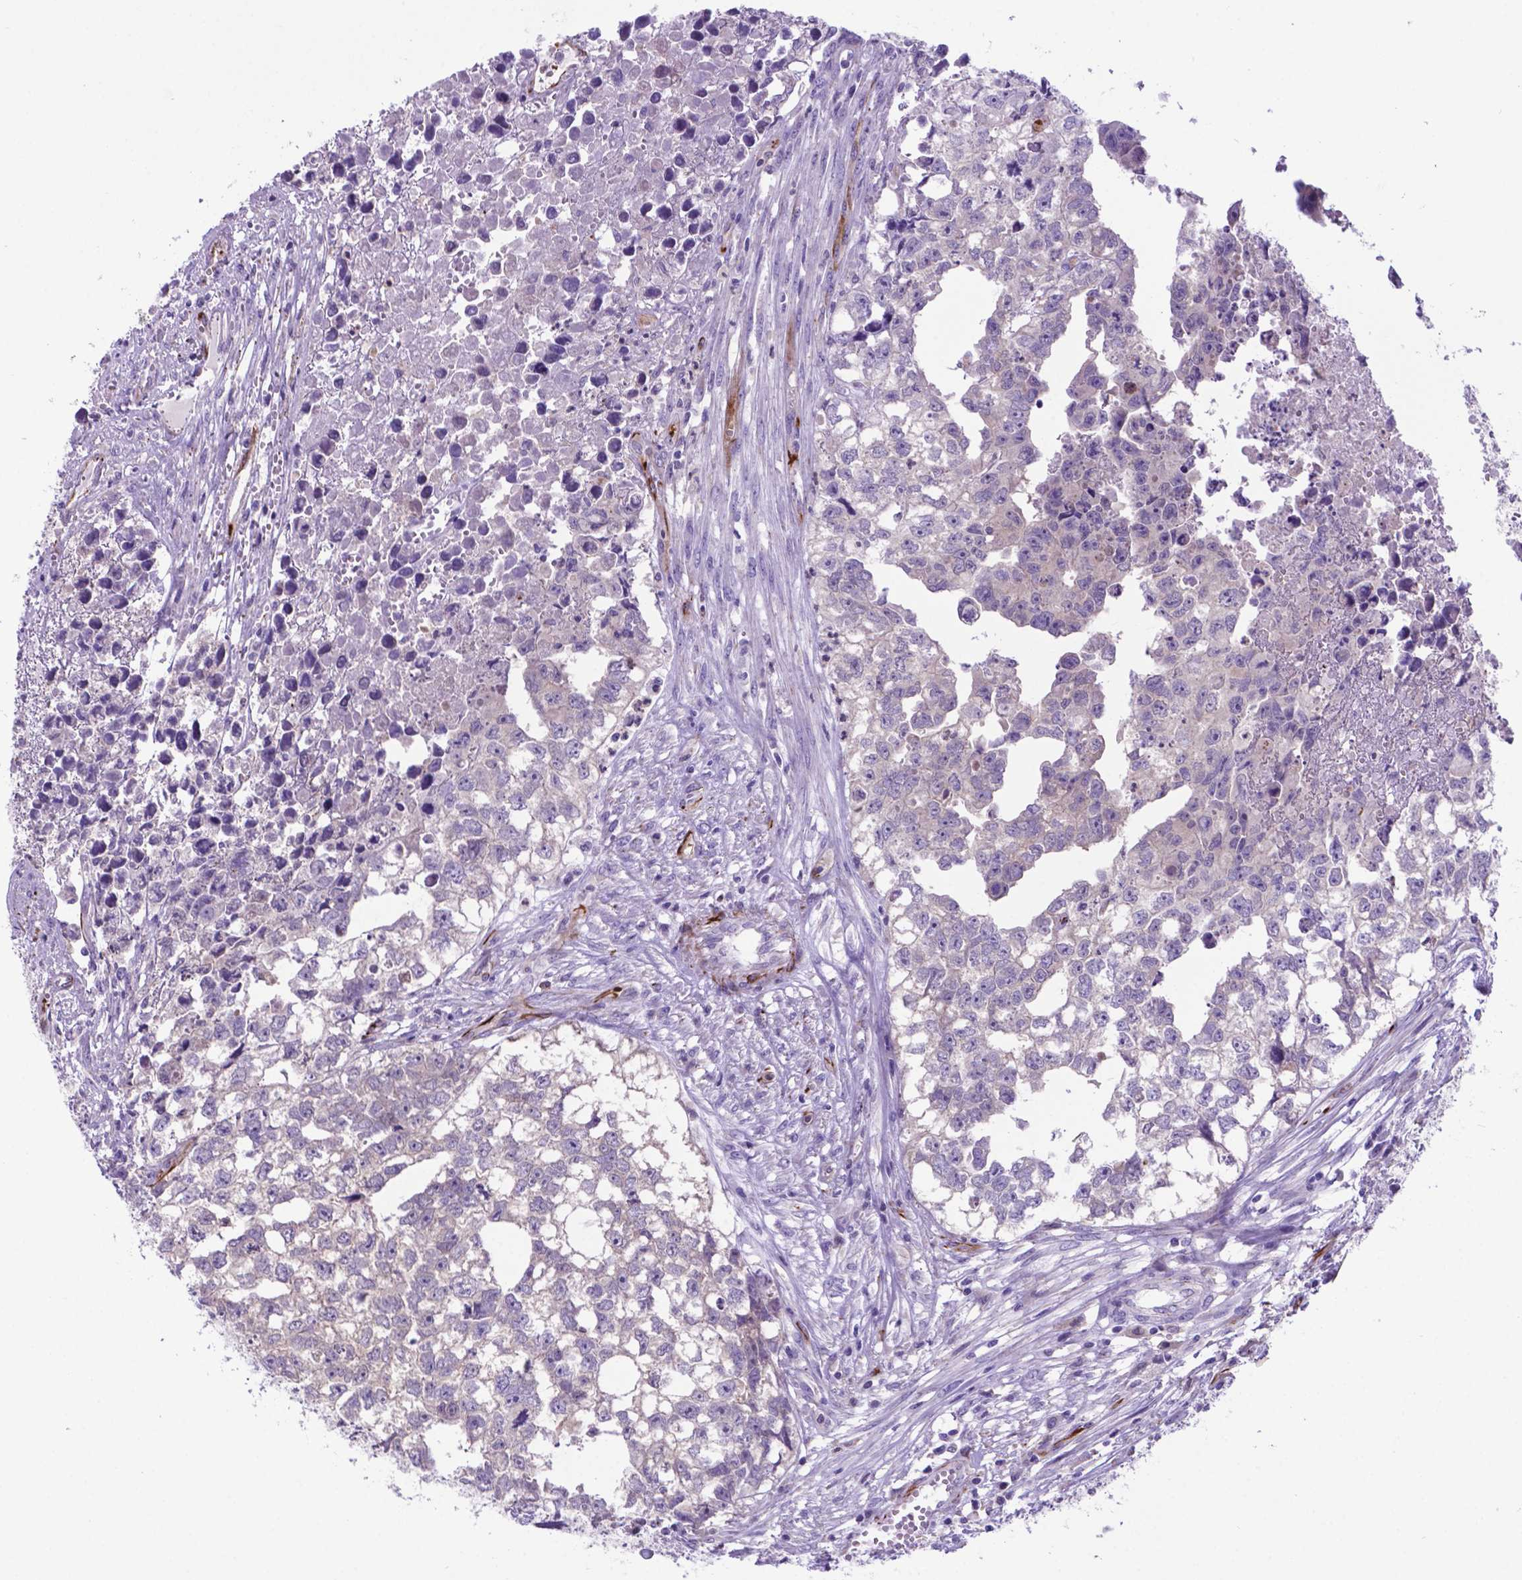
{"staining": {"intensity": "negative", "quantity": "none", "location": "none"}, "tissue": "testis cancer", "cell_type": "Tumor cells", "image_type": "cancer", "snomed": [{"axis": "morphology", "description": "Carcinoma, Embryonal, NOS"}, {"axis": "morphology", "description": "Teratoma, malignant, NOS"}, {"axis": "topography", "description": "Testis"}], "caption": "Immunohistochemistry image of human embryonal carcinoma (testis) stained for a protein (brown), which demonstrates no positivity in tumor cells.", "gene": "LZTR1", "patient": {"sex": "male", "age": 44}}